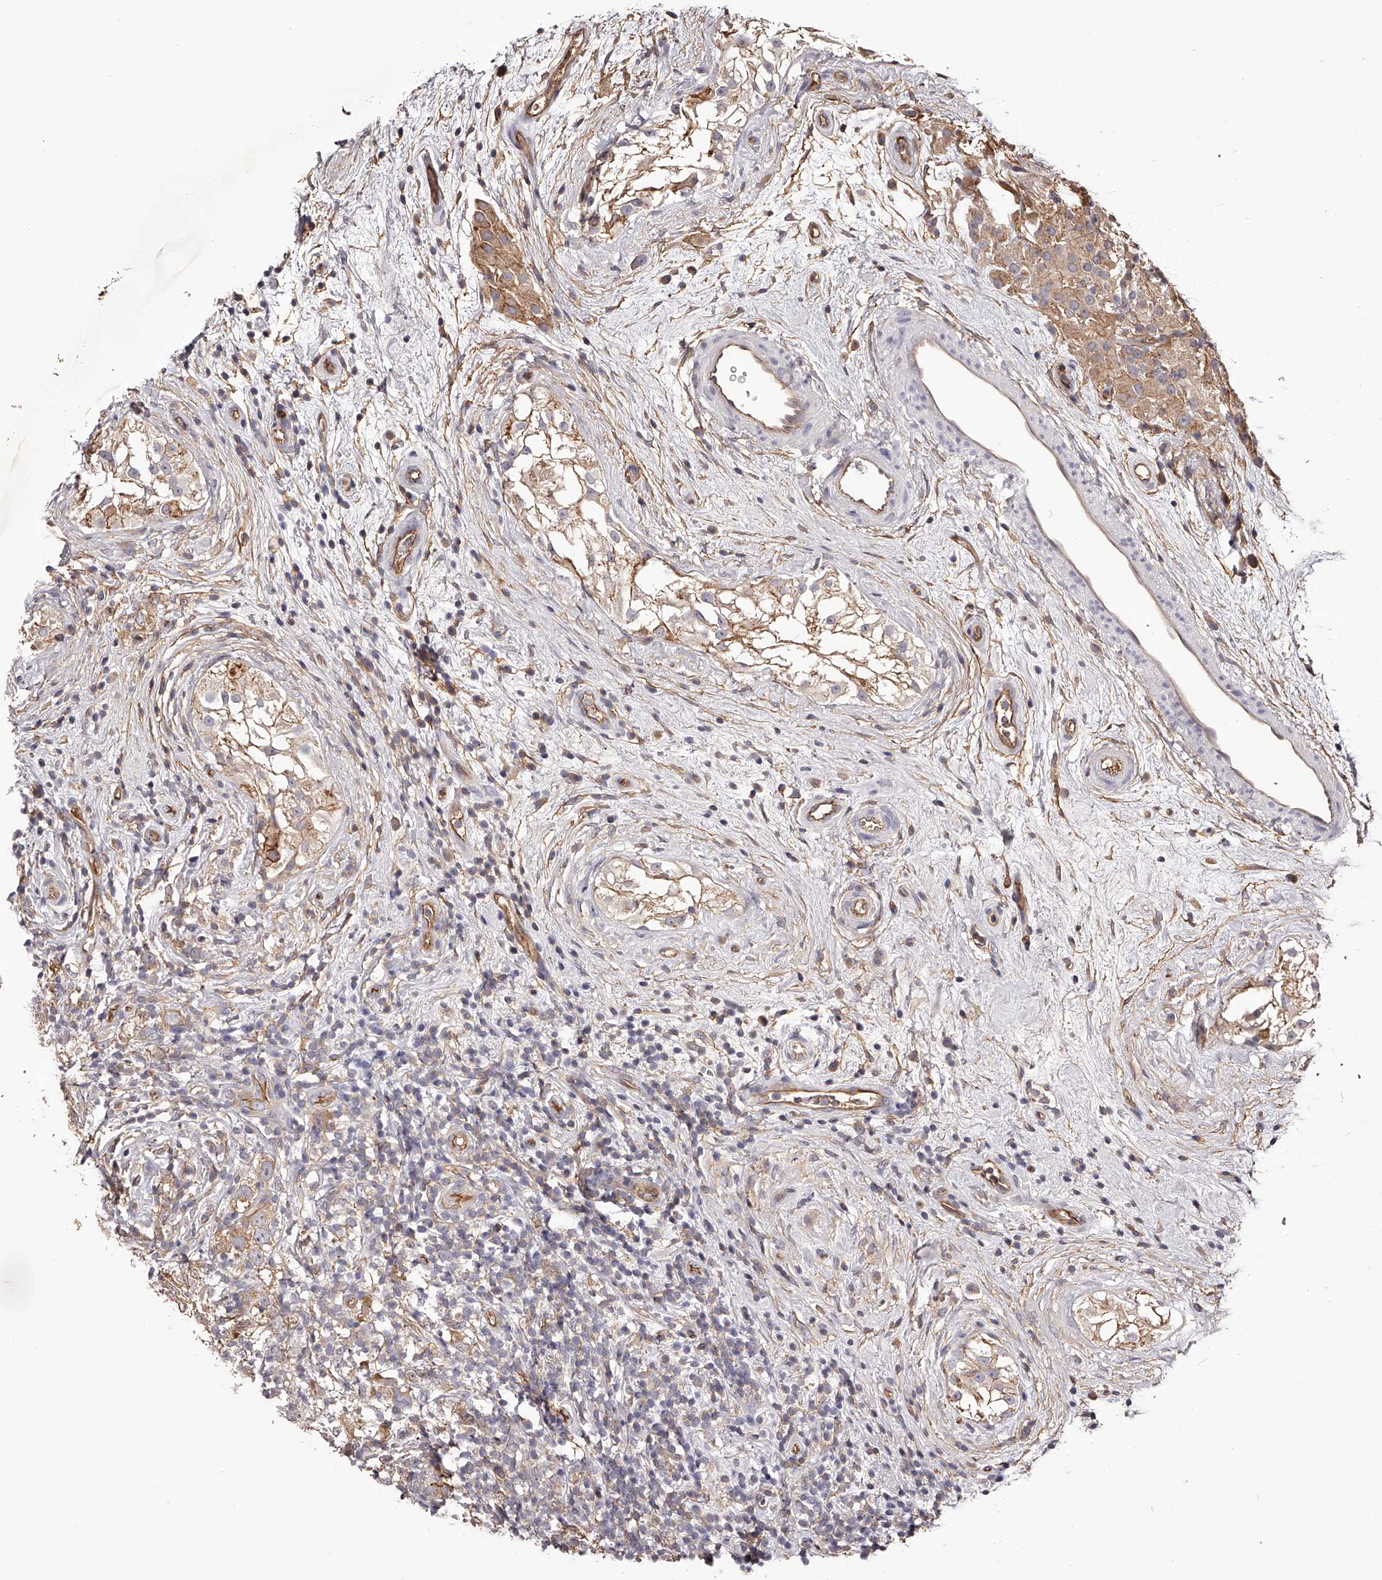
{"staining": {"intensity": "moderate", "quantity": ">75%", "location": "cytoplasmic/membranous"}, "tissue": "testis cancer", "cell_type": "Tumor cells", "image_type": "cancer", "snomed": [{"axis": "morphology", "description": "Seminoma, NOS"}, {"axis": "topography", "description": "Testis"}], "caption": "Brown immunohistochemical staining in testis cancer (seminoma) displays moderate cytoplasmic/membranous positivity in about >75% of tumor cells.", "gene": "LTV1", "patient": {"sex": "male", "age": 49}}